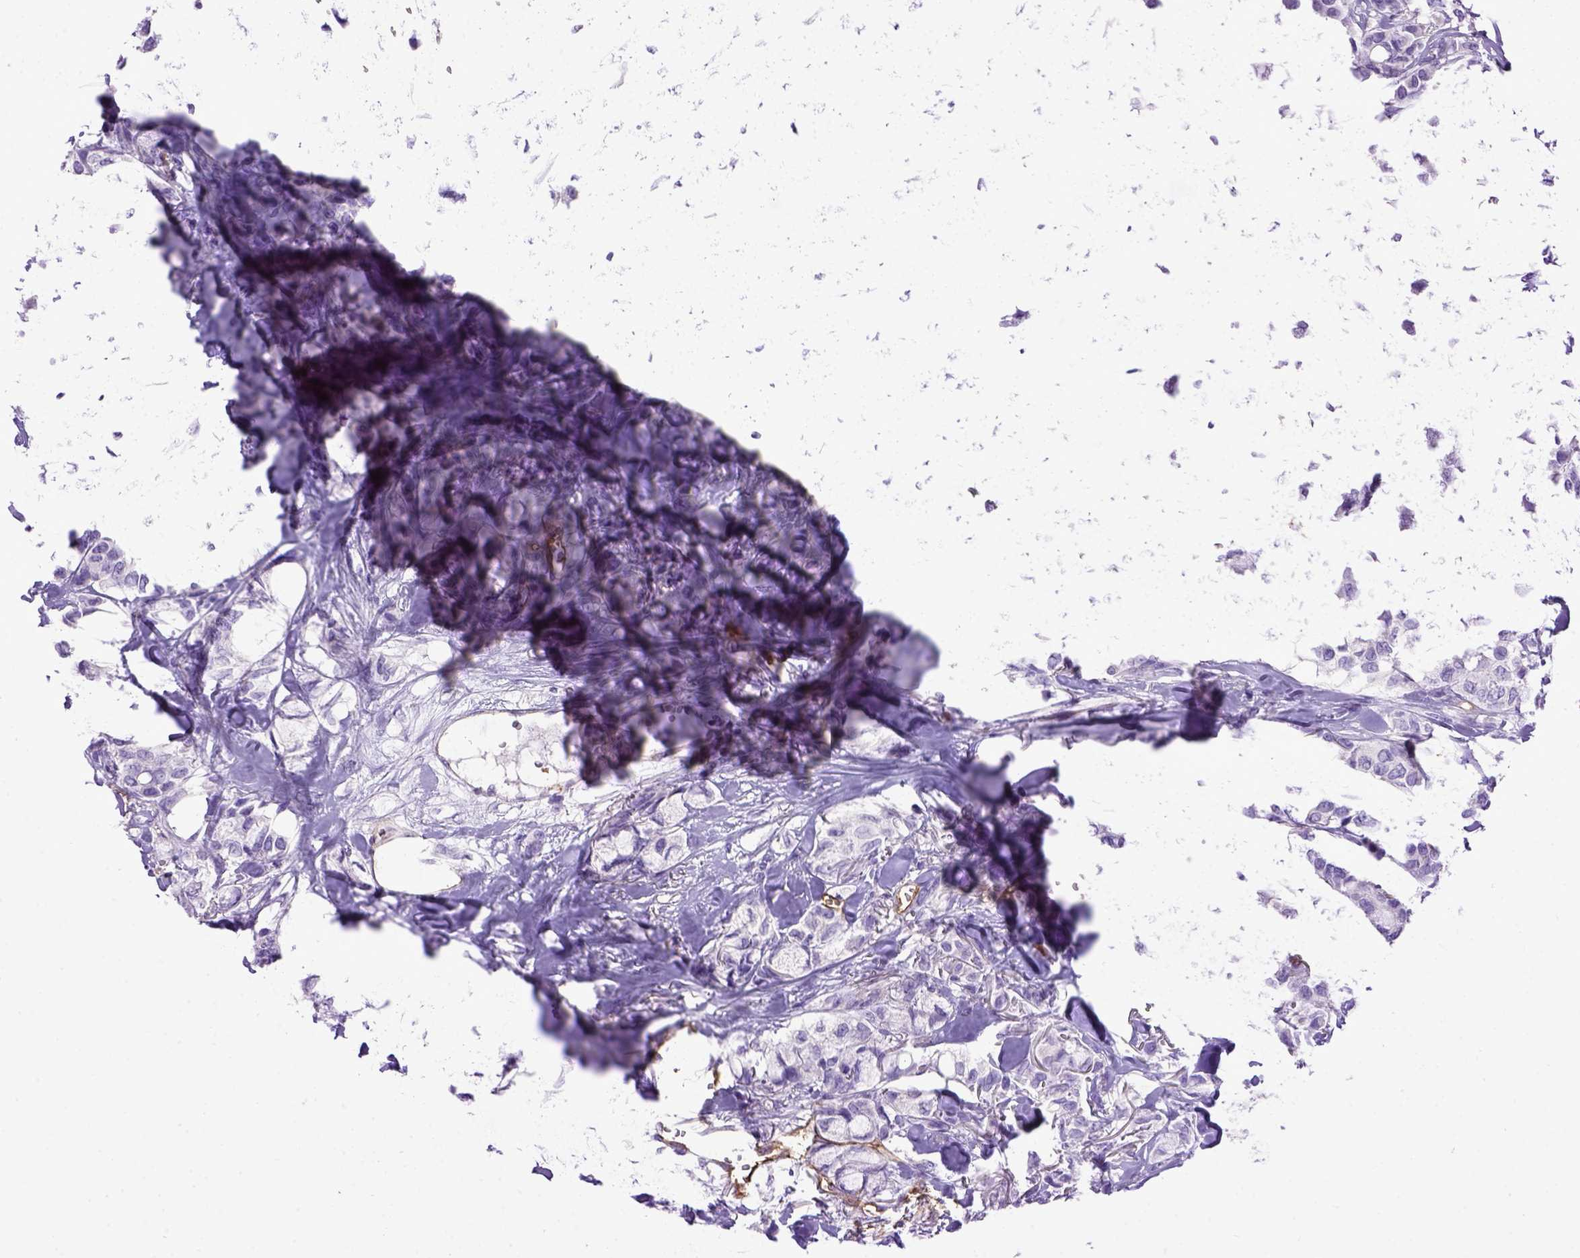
{"staining": {"intensity": "negative", "quantity": "none", "location": "none"}, "tissue": "breast cancer", "cell_type": "Tumor cells", "image_type": "cancer", "snomed": [{"axis": "morphology", "description": "Duct carcinoma"}, {"axis": "topography", "description": "Breast"}], "caption": "The histopathology image displays no significant staining in tumor cells of breast intraductal carcinoma.", "gene": "ENG", "patient": {"sex": "female", "age": 85}}